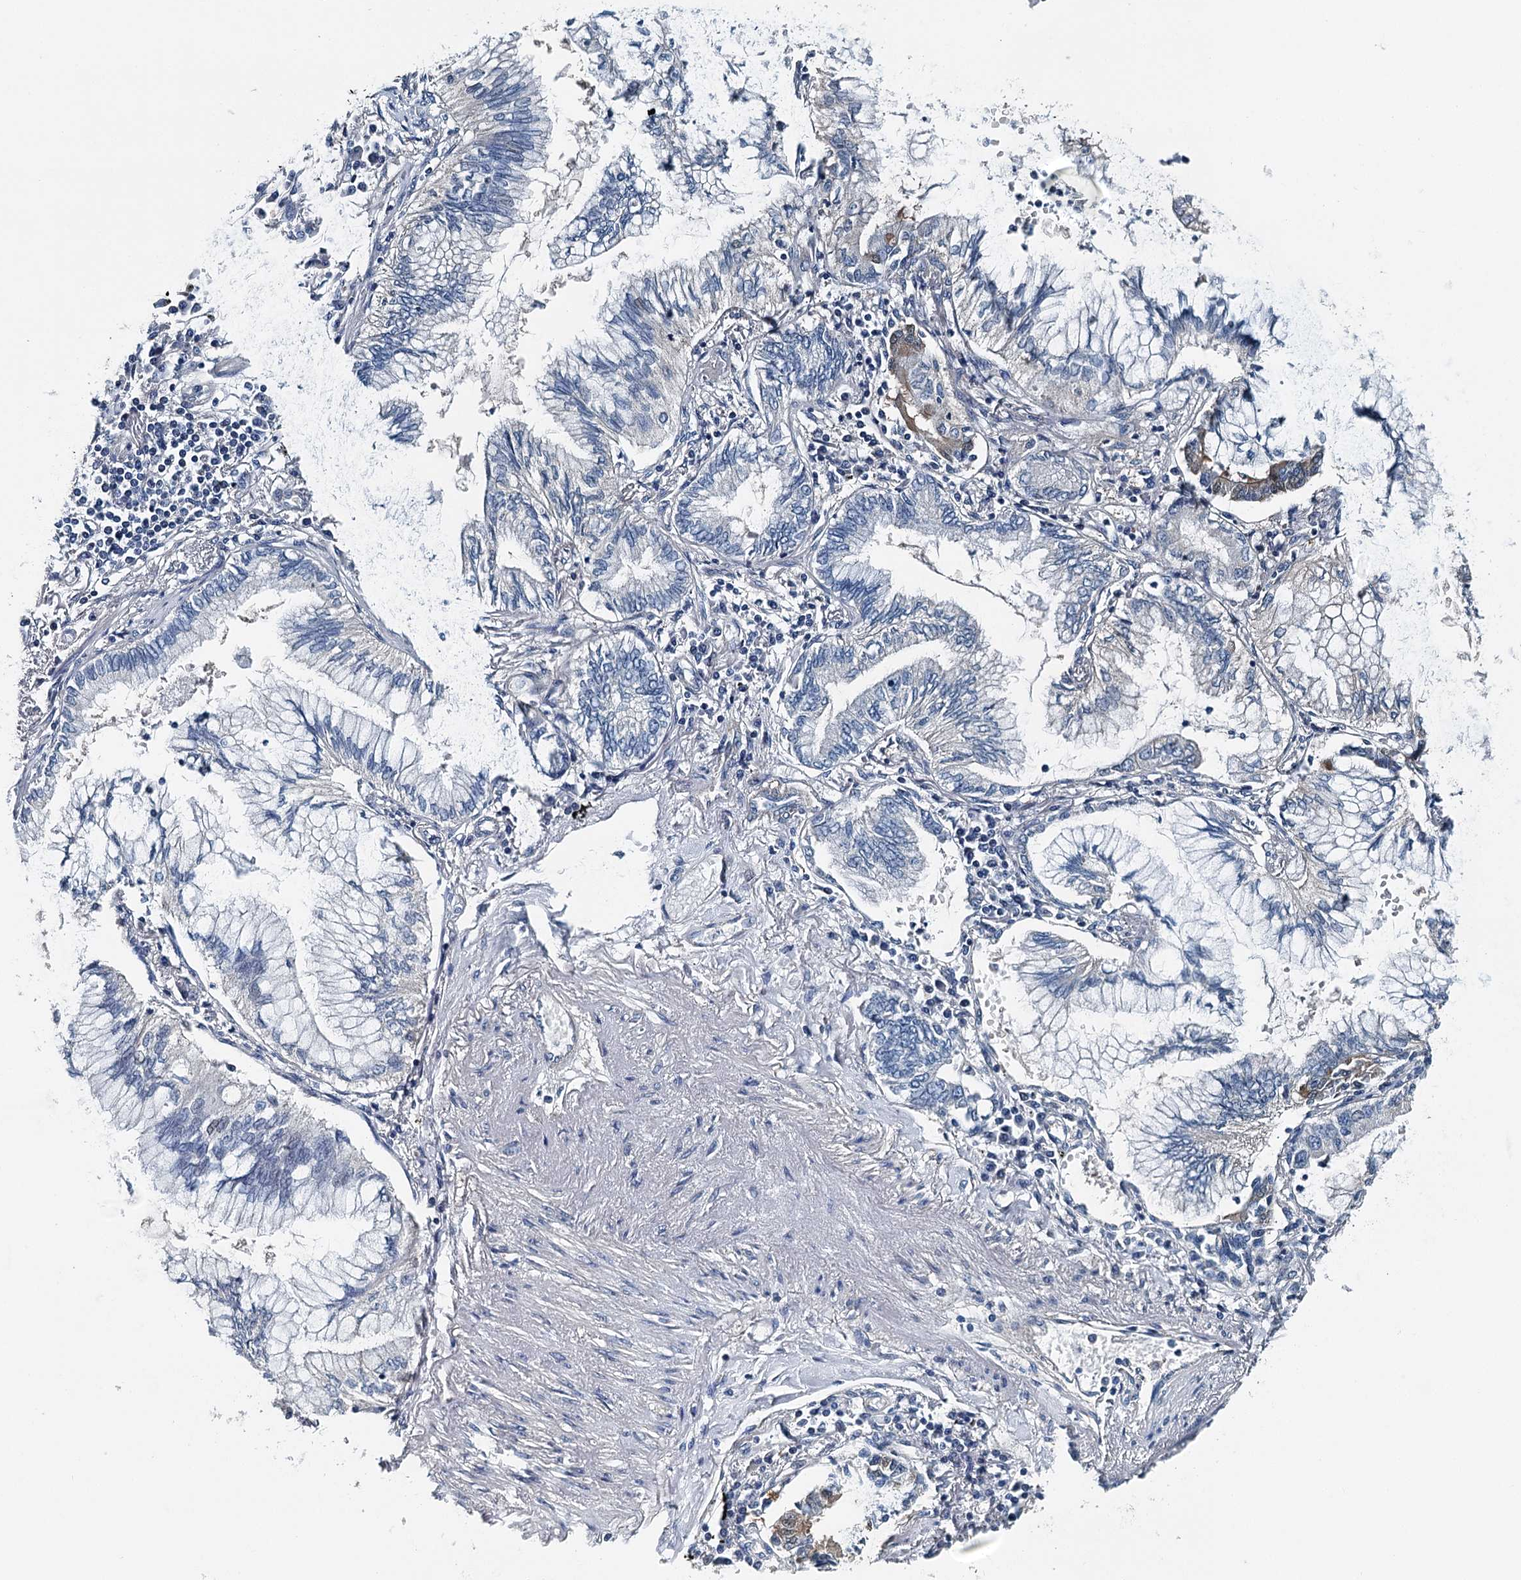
{"staining": {"intensity": "negative", "quantity": "none", "location": "none"}, "tissue": "lung cancer", "cell_type": "Tumor cells", "image_type": "cancer", "snomed": [{"axis": "morphology", "description": "Adenocarcinoma, NOS"}, {"axis": "topography", "description": "Lung"}], "caption": "Lung adenocarcinoma stained for a protein using IHC demonstrates no positivity tumor cells.", "gene": "BHMT", "patient": {"sex": "female", "age": 70}}